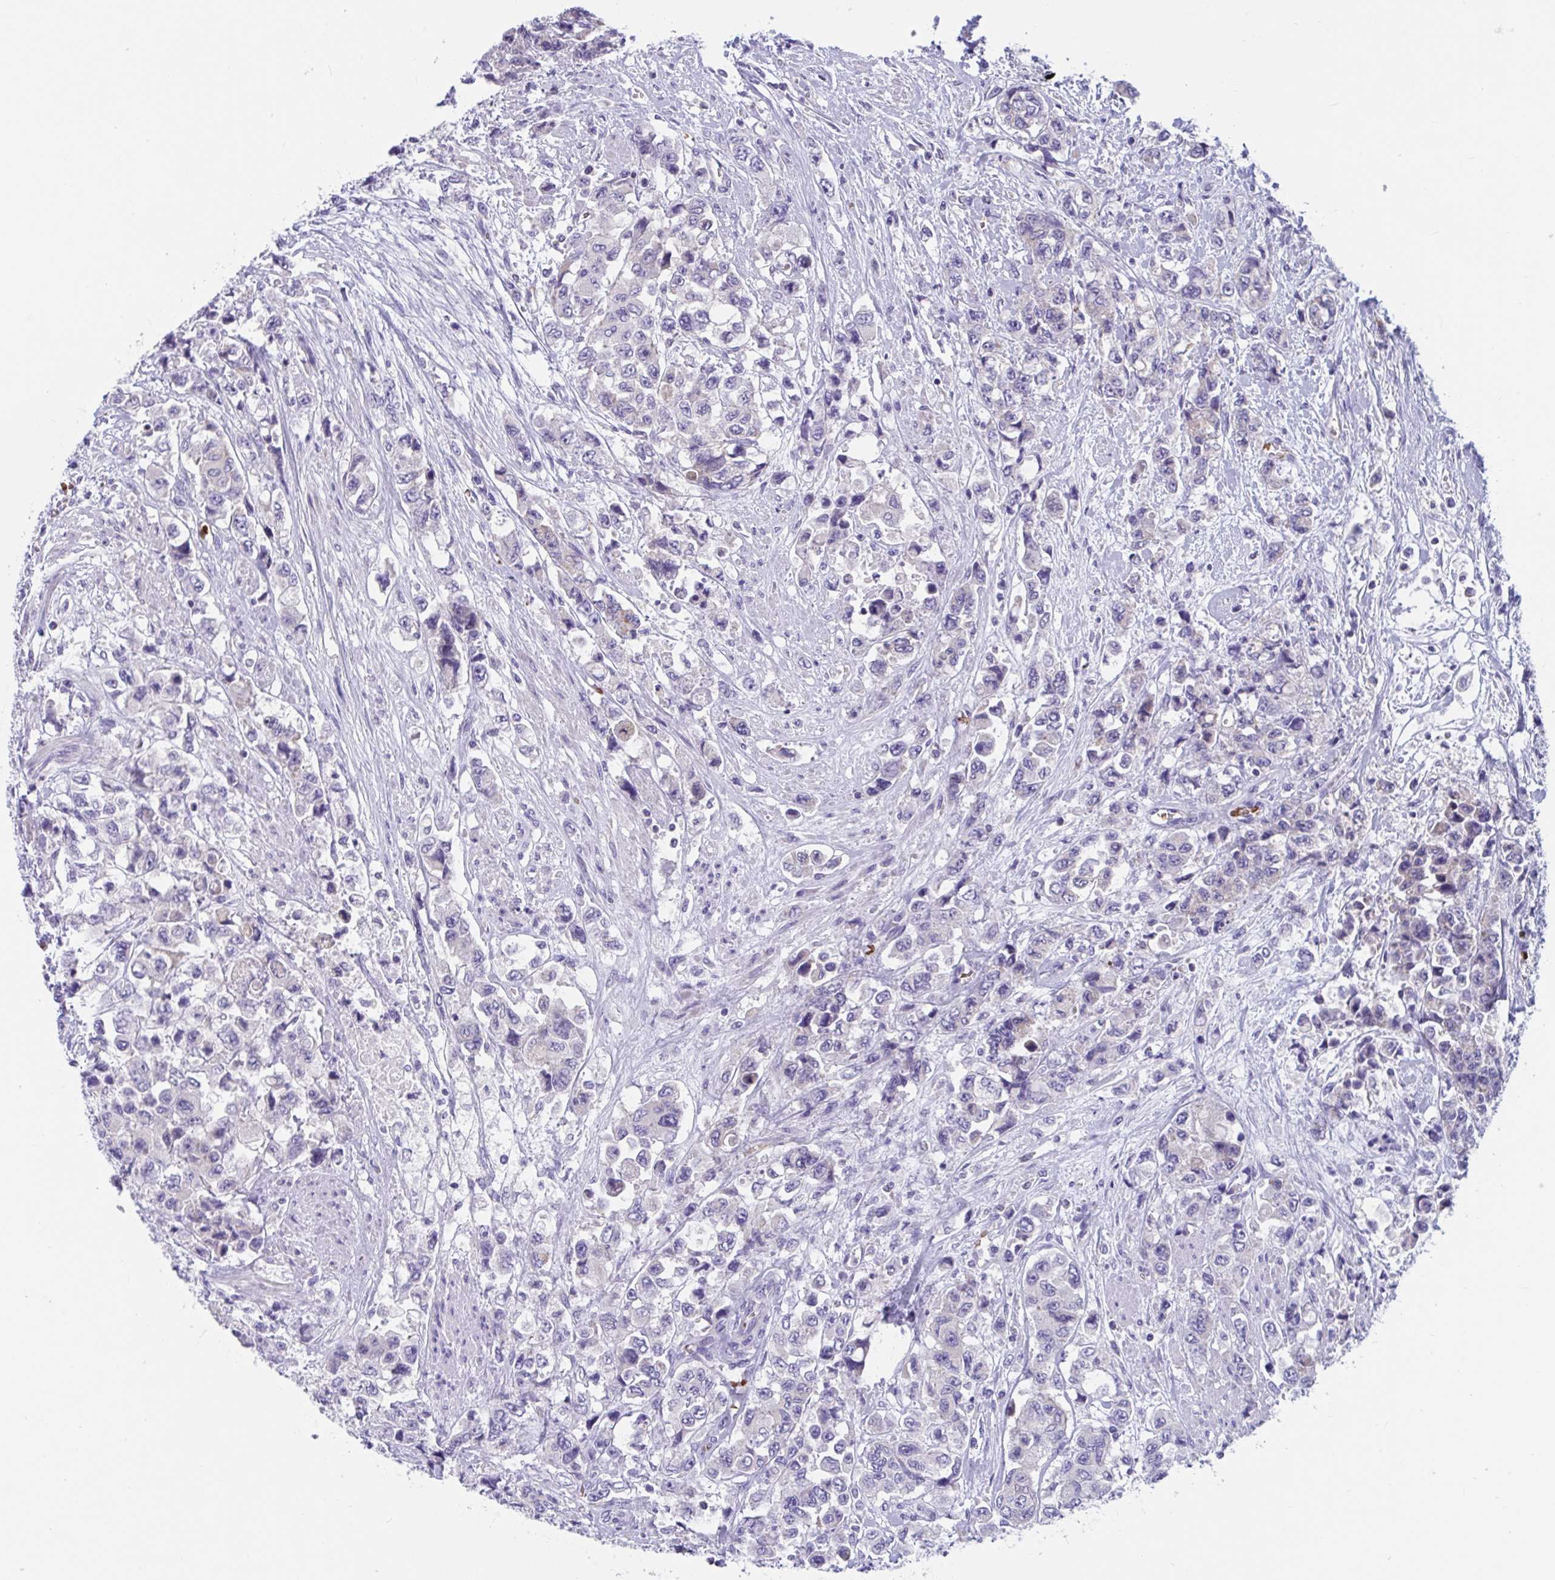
{"staining": {"intensity": "negative", "quantity": "none", "location": "none"}, "tissue": "urothelial cancer", "cell_type": "Tumor cells", "image_type": "cancer", "snomed": [{"axis": "morphology", "description": "Urothelial carcinoma, High grade"}, {"axis": "topography", "description": "Urinary bladder"}], "caption": "Immunohistochemical staining of human urothelial carcinoma (high-grade) displays no significant expression in tumor cells. Nuclei are stained in blue.", "gene": "TTC30B", "patient": {"sex": "female", "age": 78}}